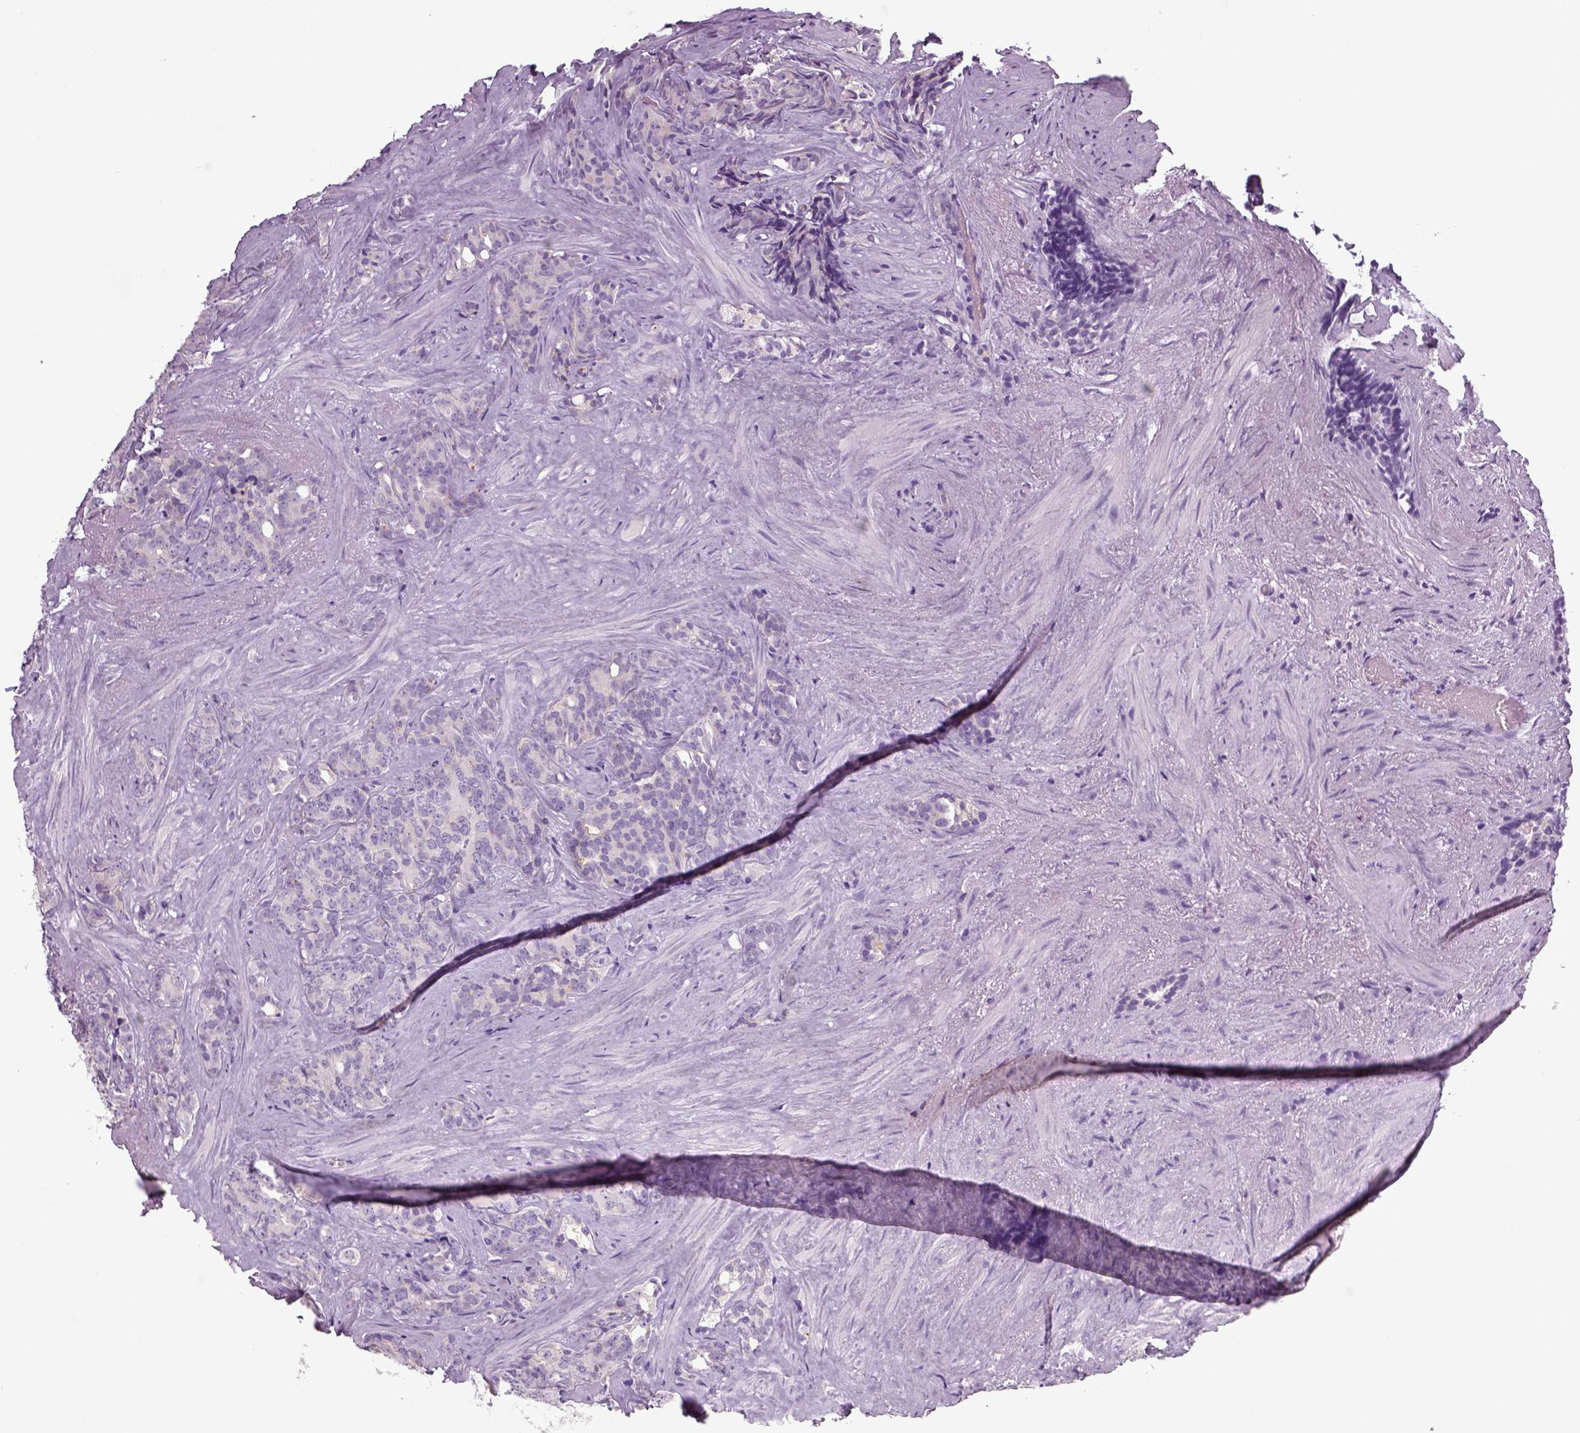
{"staining": {"intensity": "negative", "quantity": "none", "location": "none"}, "tissue": "prostate cancer", "cell_type": "Tumor cells", "image_type": "cancer", "snomed": [{"axis": "morphology", "description": "Adenocarcinoma, High grade"}, {"axis": "topography", "description": "Prostate"}], "caption": "IHC image of neoplastic tissue: prostate cancer (adenocarcinoma (high-grade)) stained with DAB (3,3'-diaminobenzidine) displays no significant protein expression in tumor cells.", "gene": "NECAB2", "patient": {"sex": "male", "age": 84}}